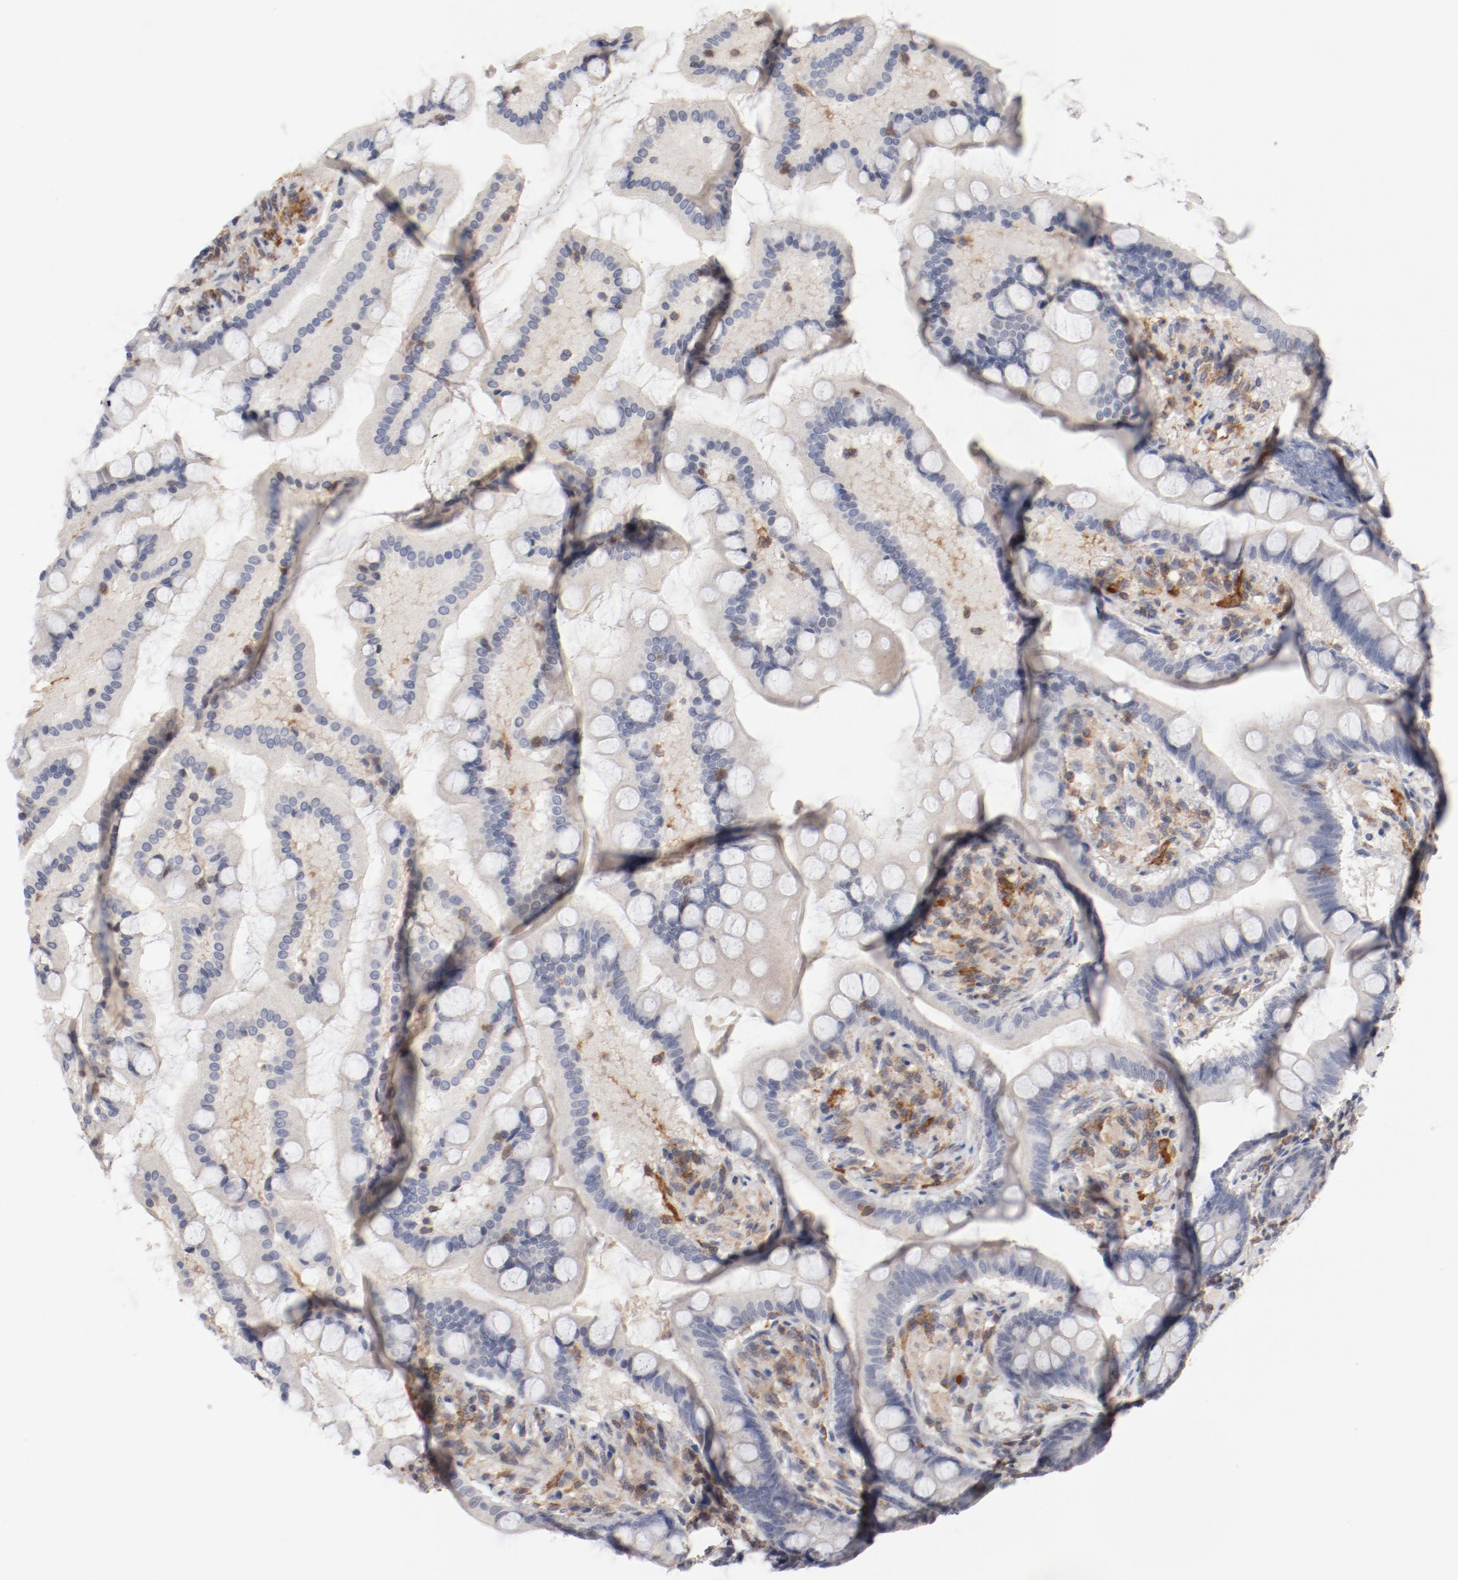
{"staining": {"intensity": "negative", "quantity": "none", "location": "none"}, "tissue": "small intestine", "cell_type": "Glandular cells", "image_type": "normal", "snomed": [{"axis": "morphology", "description": "Normal tissue, NOS"}, {"axis": "topography", "description": "Small intestine"}], "caption": "A high-resolution photomicrograph shows immunohistochemistry (IHC) staining of benign small intestine, which displays no significant positivity in glandular cells.", "gene": "CBL", "patient": {"sex": "male", "age": 41}}